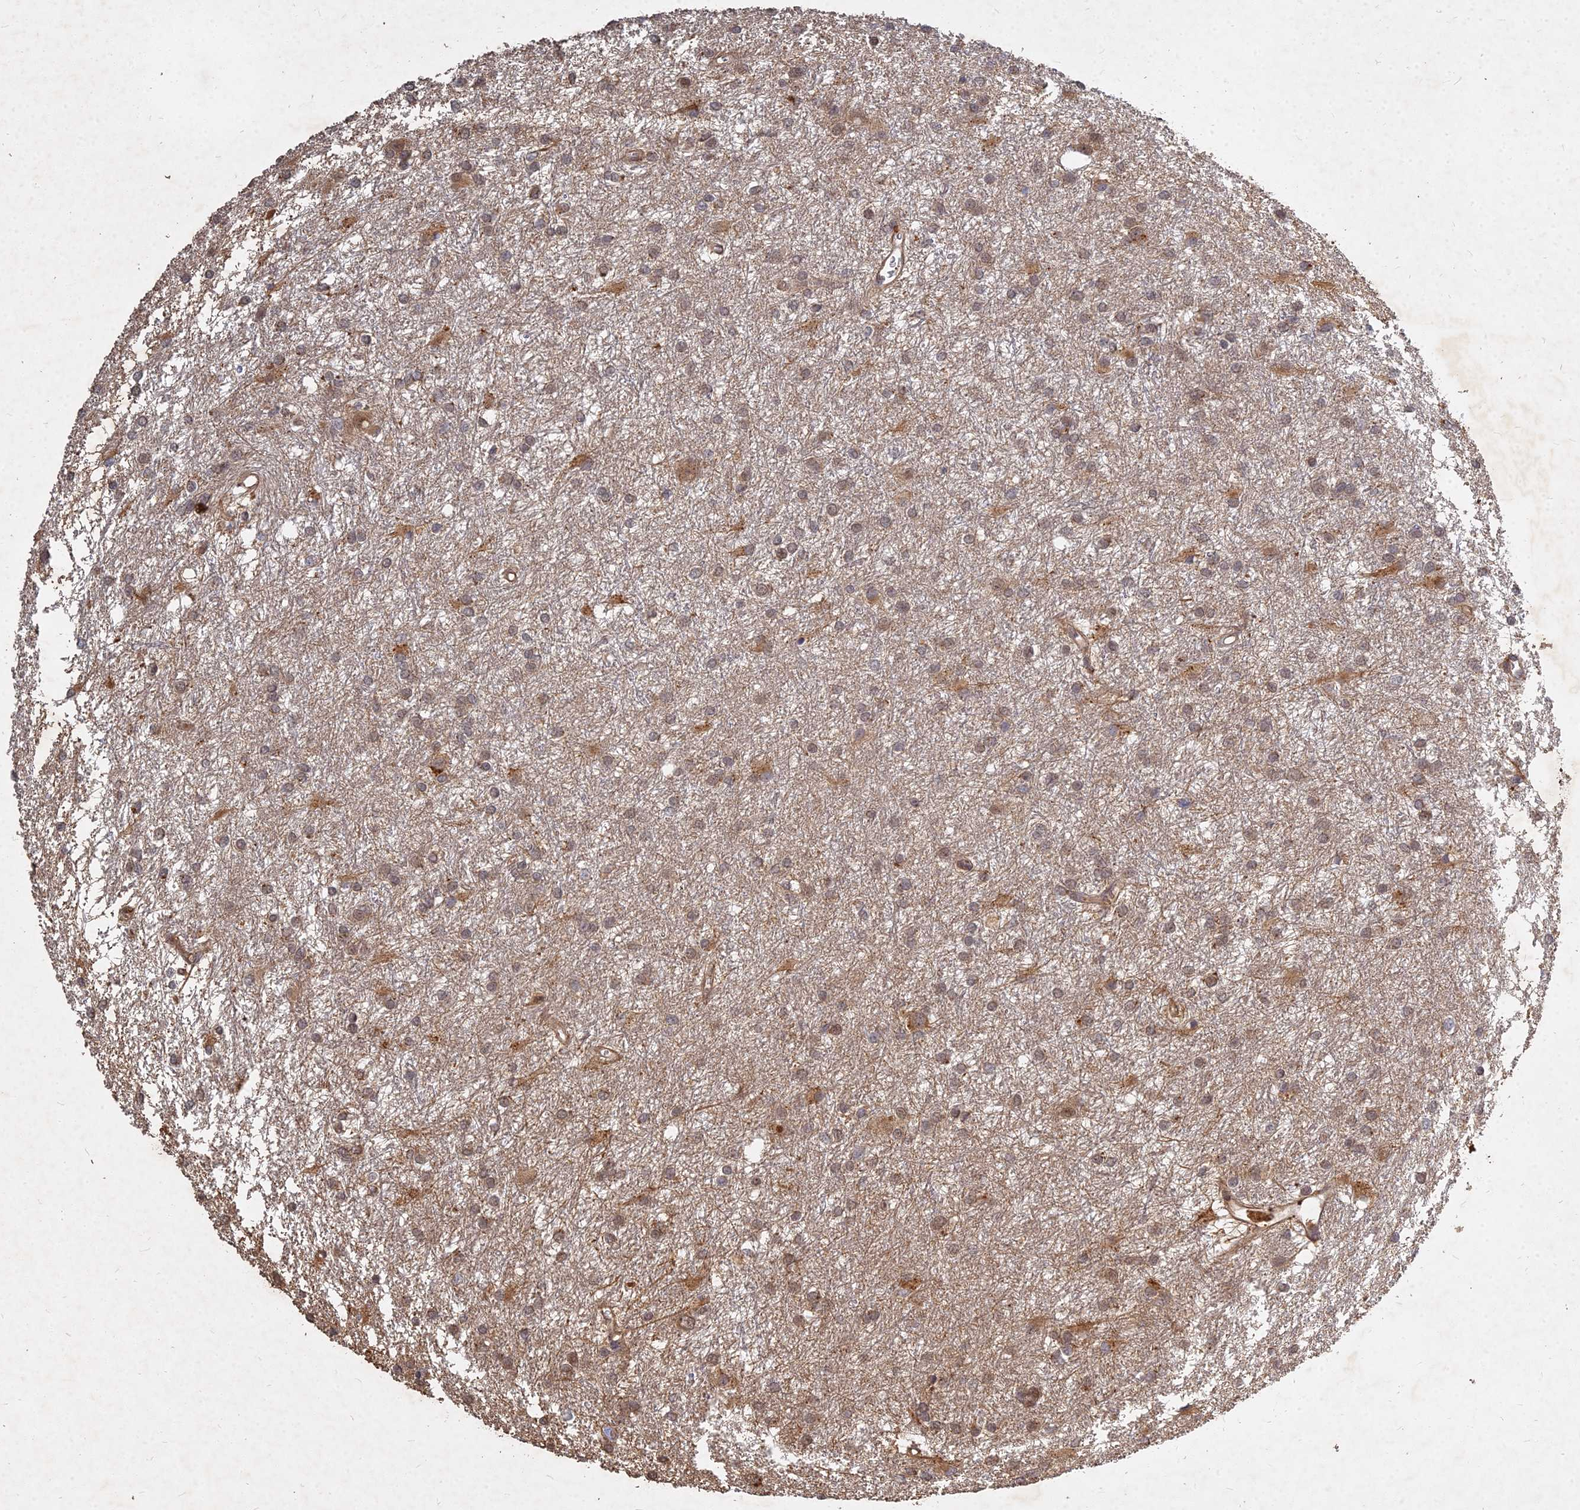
{"staining": {"intensity": "moderate", "quantity": ">75%", "location": "cytoplasmic/membranous,nuclear"}, "tissue": "glioma", "cell_type": "Tumor cells", "image_type": "cancer", "snomed": [{"axis": "morphology", "description": "Glioma, malignant, High grade"}, {"axis": "topography", "description": "Brain"}], "caption": "Glioma stained with IHC displays moderate cytoplasmic/membranous and nuclear staining in approximately >75% of tumor cells. (DAB = brown stain, brightfield microscopy at high magnification).", "gene": "UBE2W", "patient": {"sex": "female", "age": 50}}